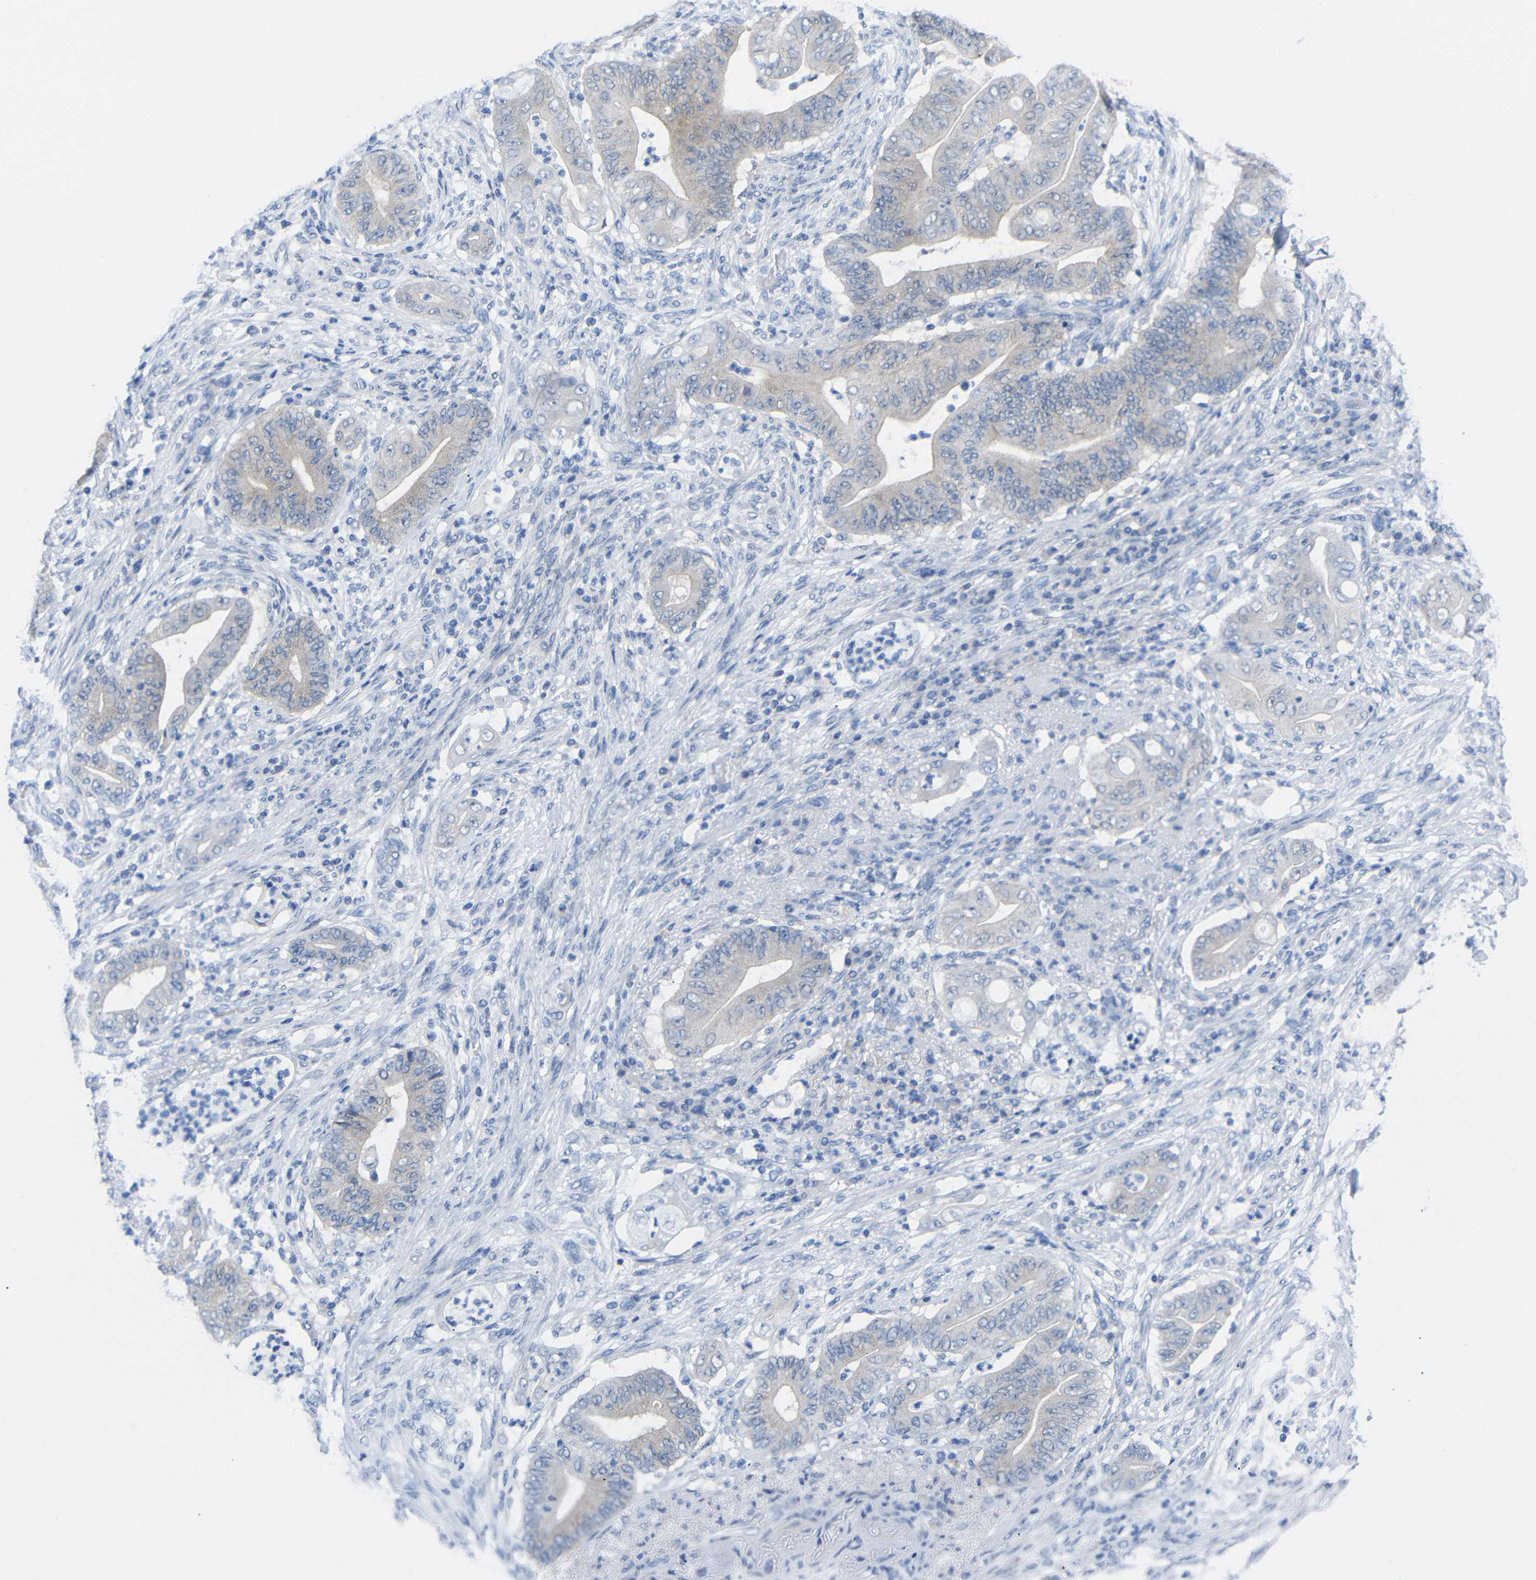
{"staining": {"intensity": "negative", "quantity": "none", "location": "none"}, "tissue": "stomach cancer", "cell_type": "Tumor cells", "image_type": "cancer", "snomed": [{"axis": "morphology", "description": "Adenocarcinoma, NOS"}, {"axis": "topography", "description": "Stomach"}], "caption": "DAB (3,3'-diaminobenzidine) immunohistochemical staining of human adenocarcinoma (stomach) demonstrates no significant positivity in tumor cells. (Brightfield microscopy of DAB IHC at high magnification).", "gene": "PEBP1", "patient": {"sex": "female", "age": 73}}